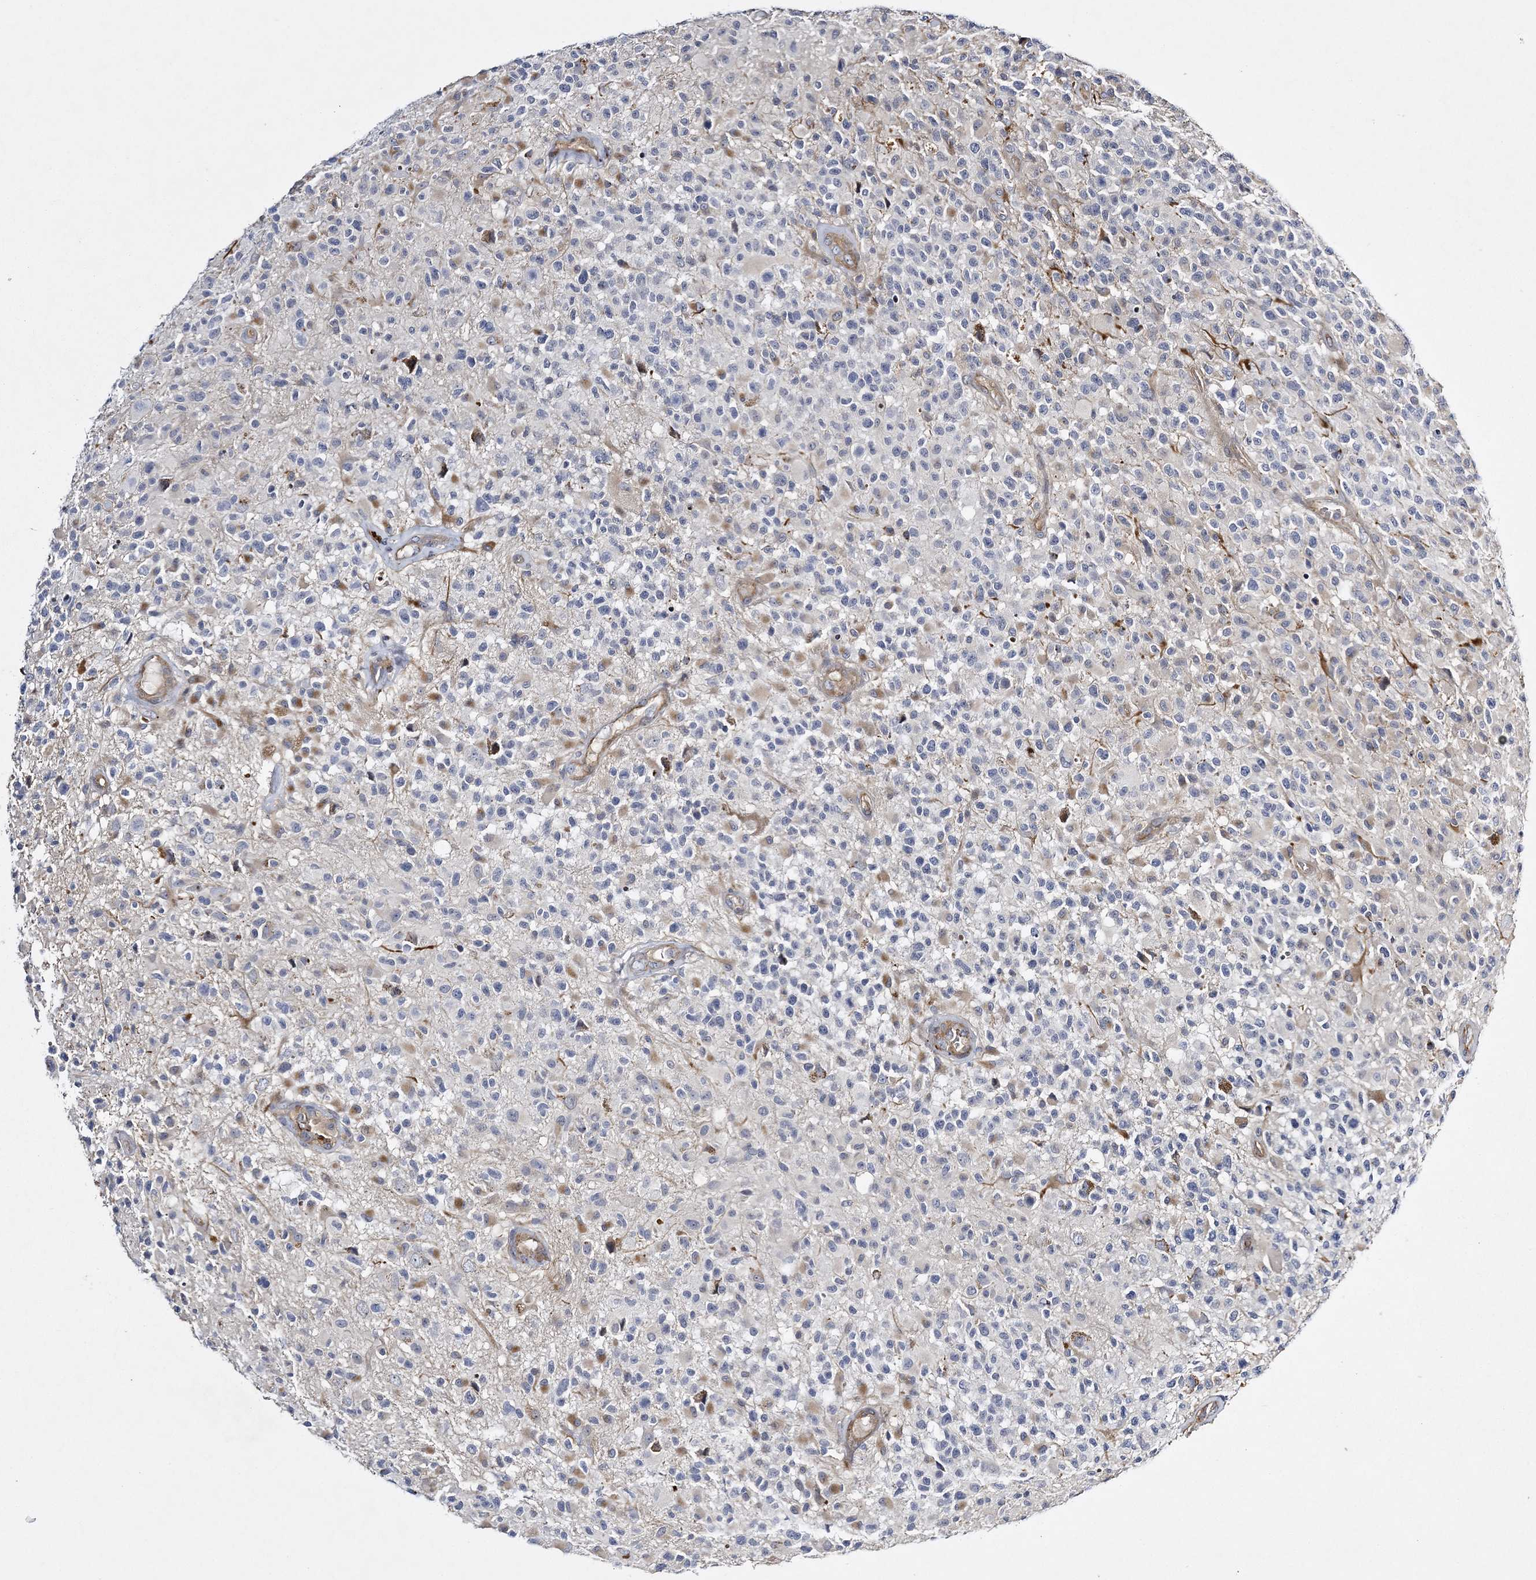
{"staining": {"intensity": "negative", "quantity": "none", "location": "none"}, "tissue": "glioma", "cell_type": "Tumor cells", "image_type": "cancer", "snomed": [{"axis": "morphology", "description": "Glioma, malignant, High grade"}, {"axis": "morphology", "description": "Glioblastoma, NOS"}, {"axis": "topography", "description": "Brain"}], "caption": "Immunohistochemical staining of human glioma reveals no significant staining in tumor cells.", "gene": "CALN1", "patient": {"sex": "male", "age": 60}}